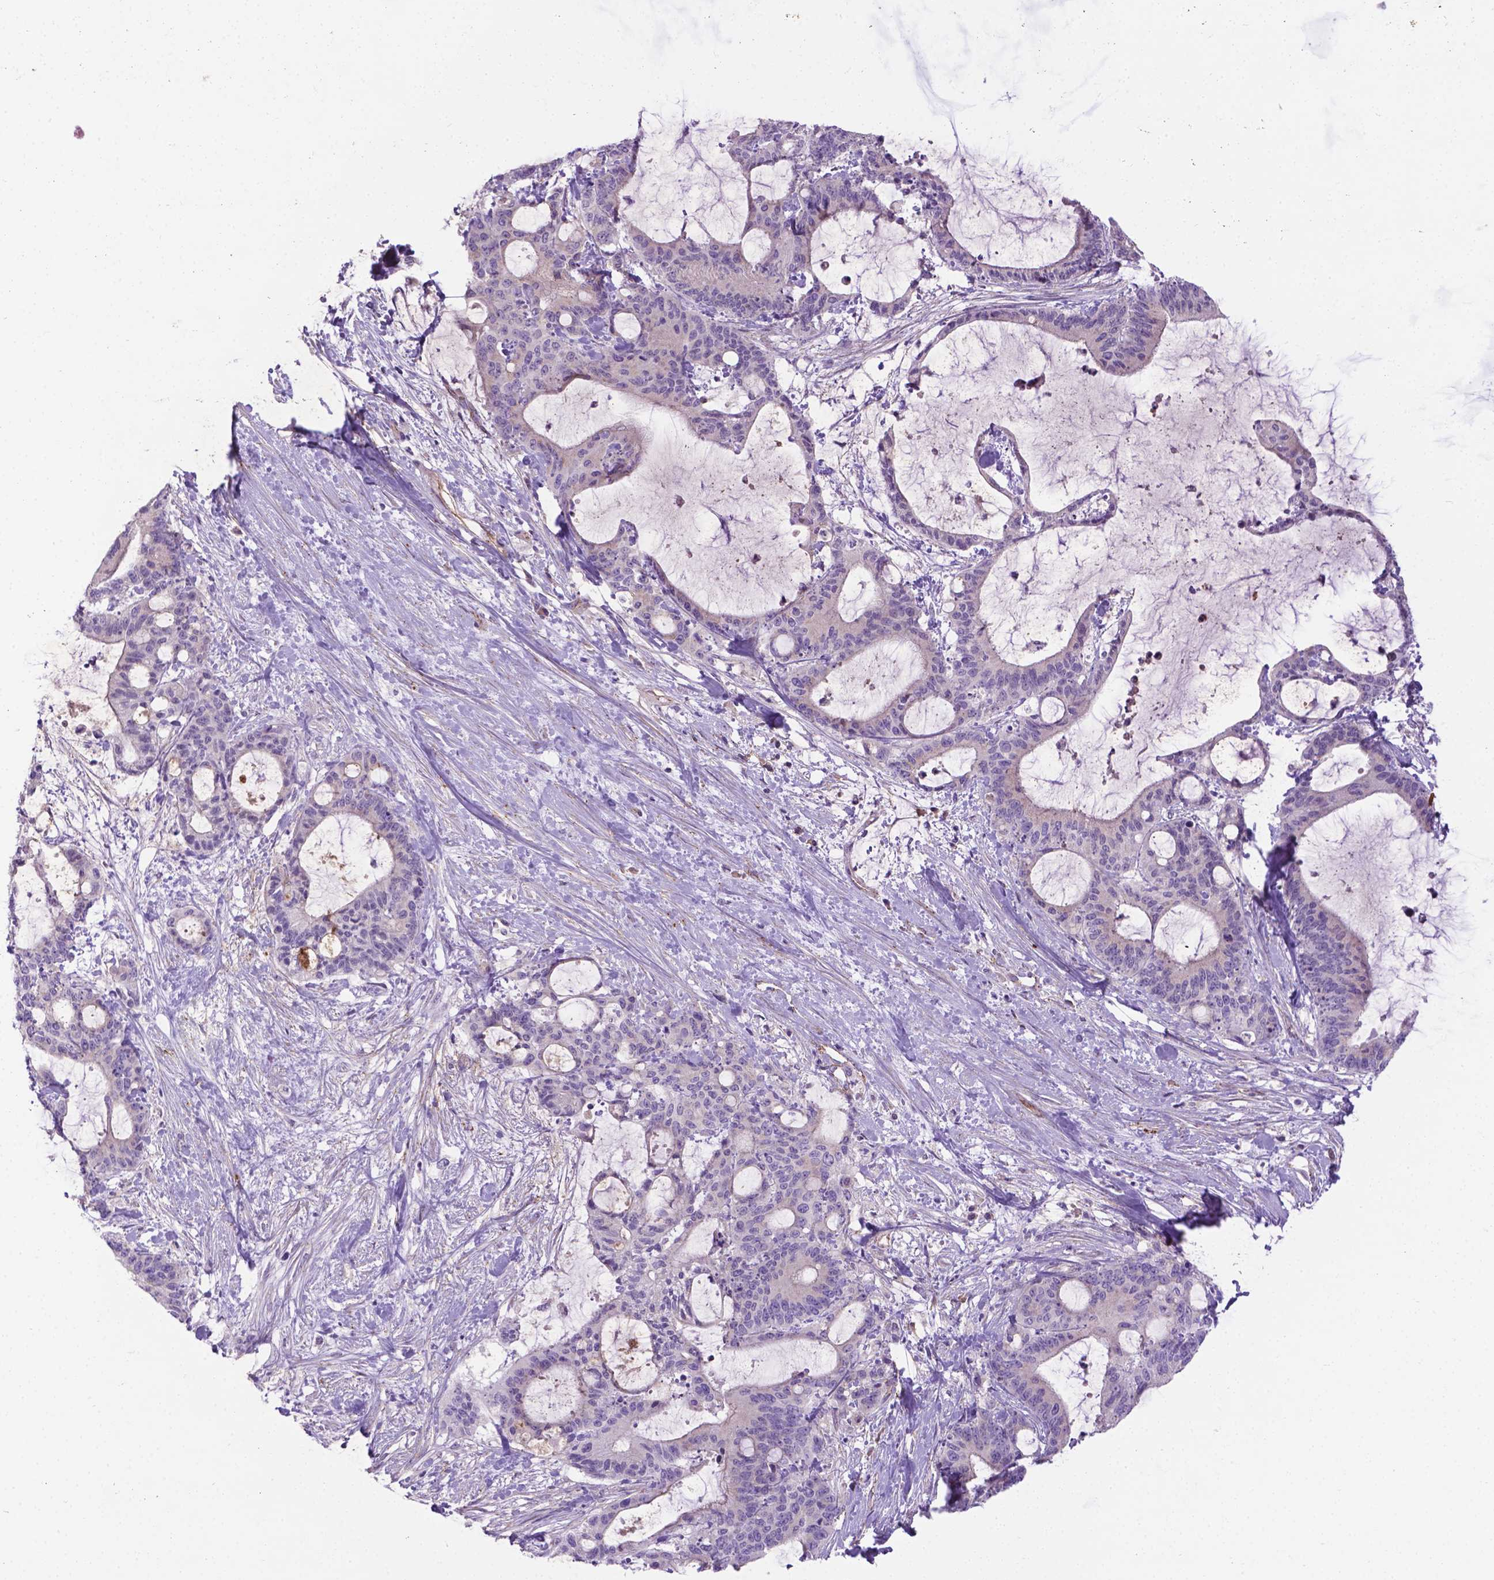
{"staining": {"intensity": "negative", "quantity": "none", "location": "none"}, "tissue": "liver cancer", "cell_type": "Tumor cells", "image_type": "cancer", "snomed": [{"axis": "morphology", "description": "Cholangiocarcinoma"}, {"axis": "topography", "description": "Liver"}], "caption": "Tumor cells show no significant positivity in liver cancer.", "gene": "CCER2", "patient": {"sex": "female", "age": 73}}